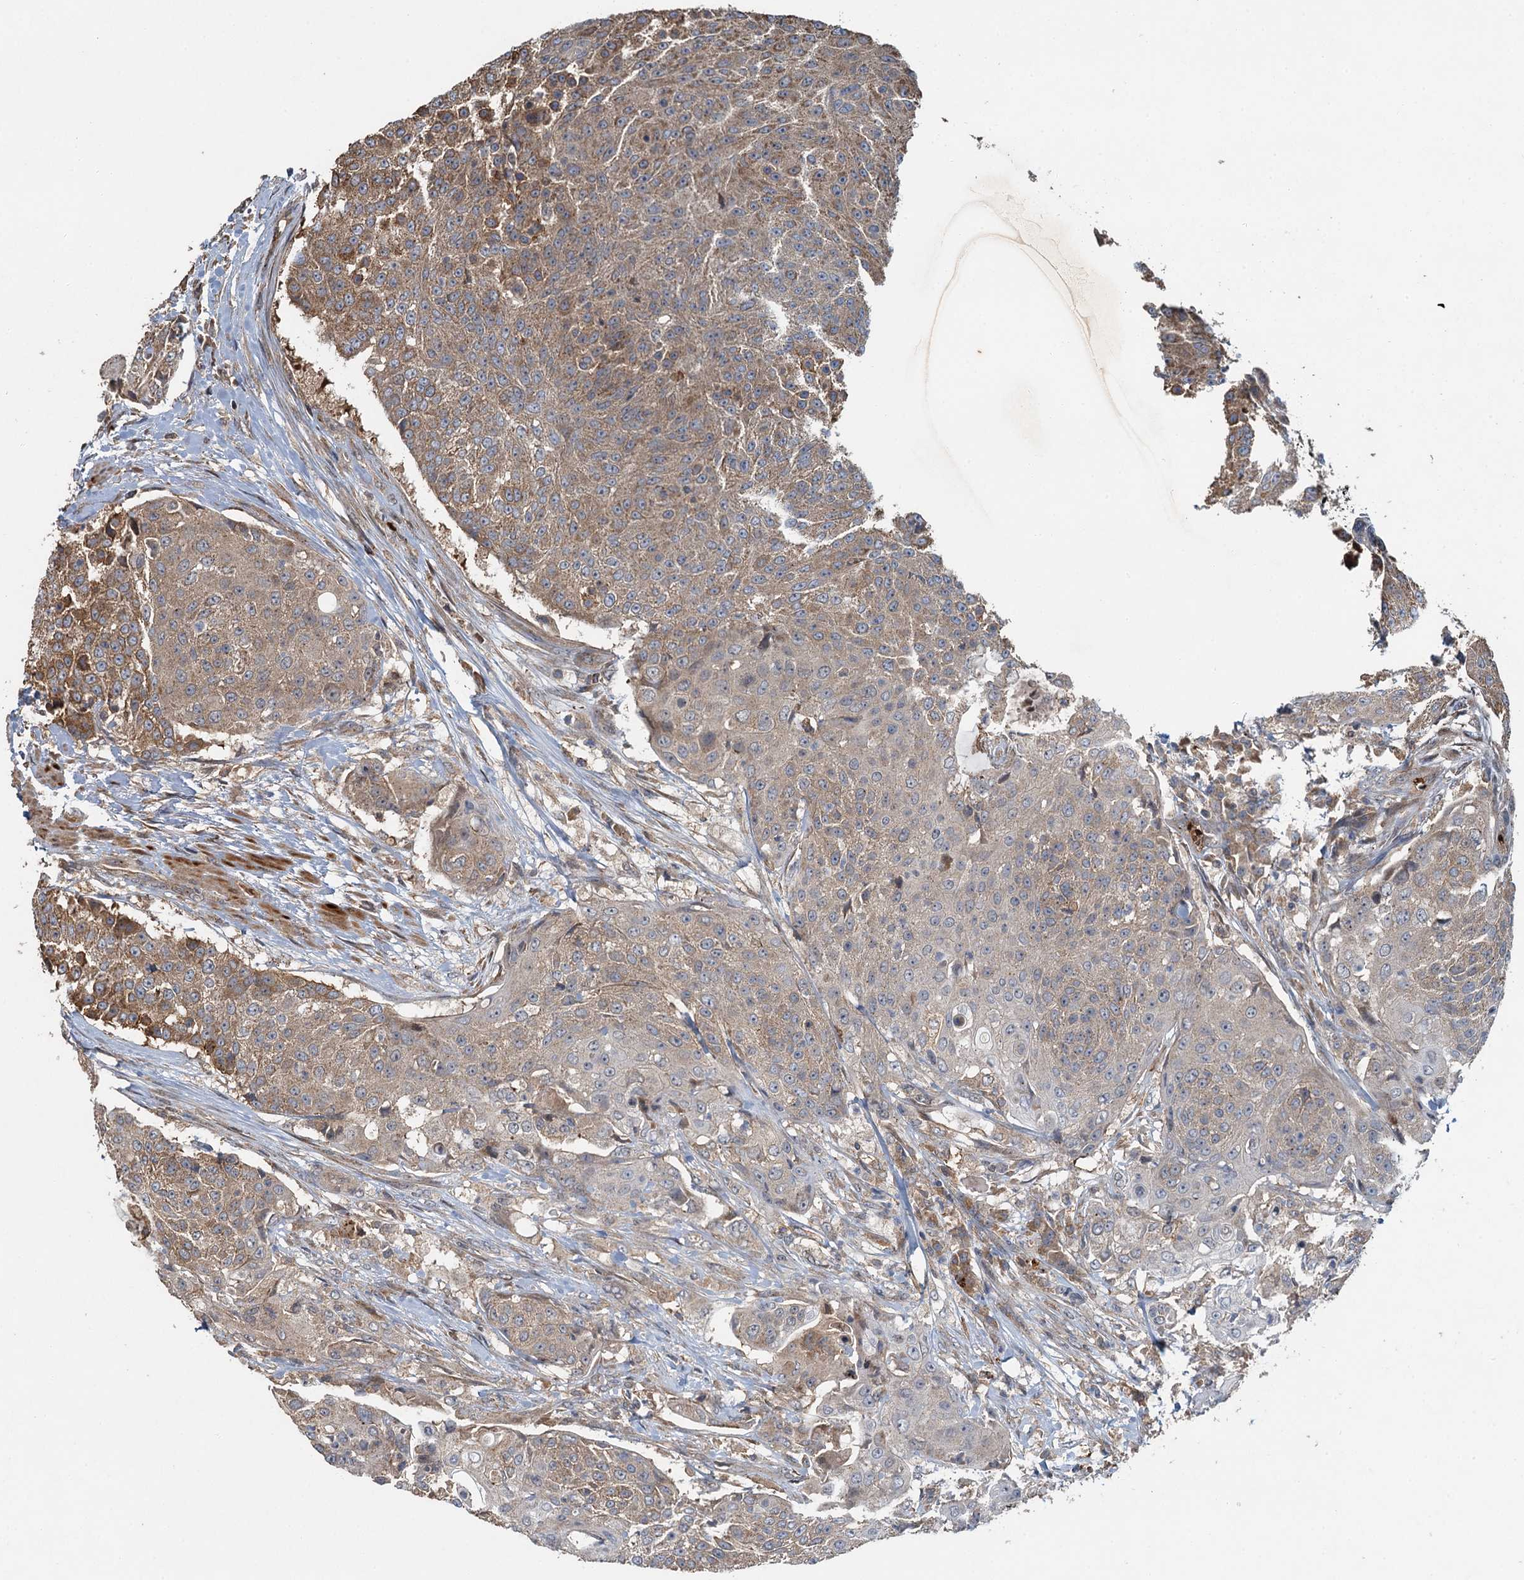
{"staining": {"intensity": "moderate", "quantity": "25%-75%", "location": "cytoplasmic/membranous"}, "tissue": "urothelial cancer", "cell_type": "Tumor cells", "image_type": "cancer", "snomed": [{"axis": "morphology", "description": "Urothelial carcinoma, High grade"}, {"axis": "topography", "description": "Urinary bladder"}], "caption": "Urothelial cancer stained with a brown dye reveals moderate cytoplasmic/membranous positive expression in approximately 25%-75% of tumor cells.", "gene": "SNX32", "patient": {"sex": "female", "age": 63}}